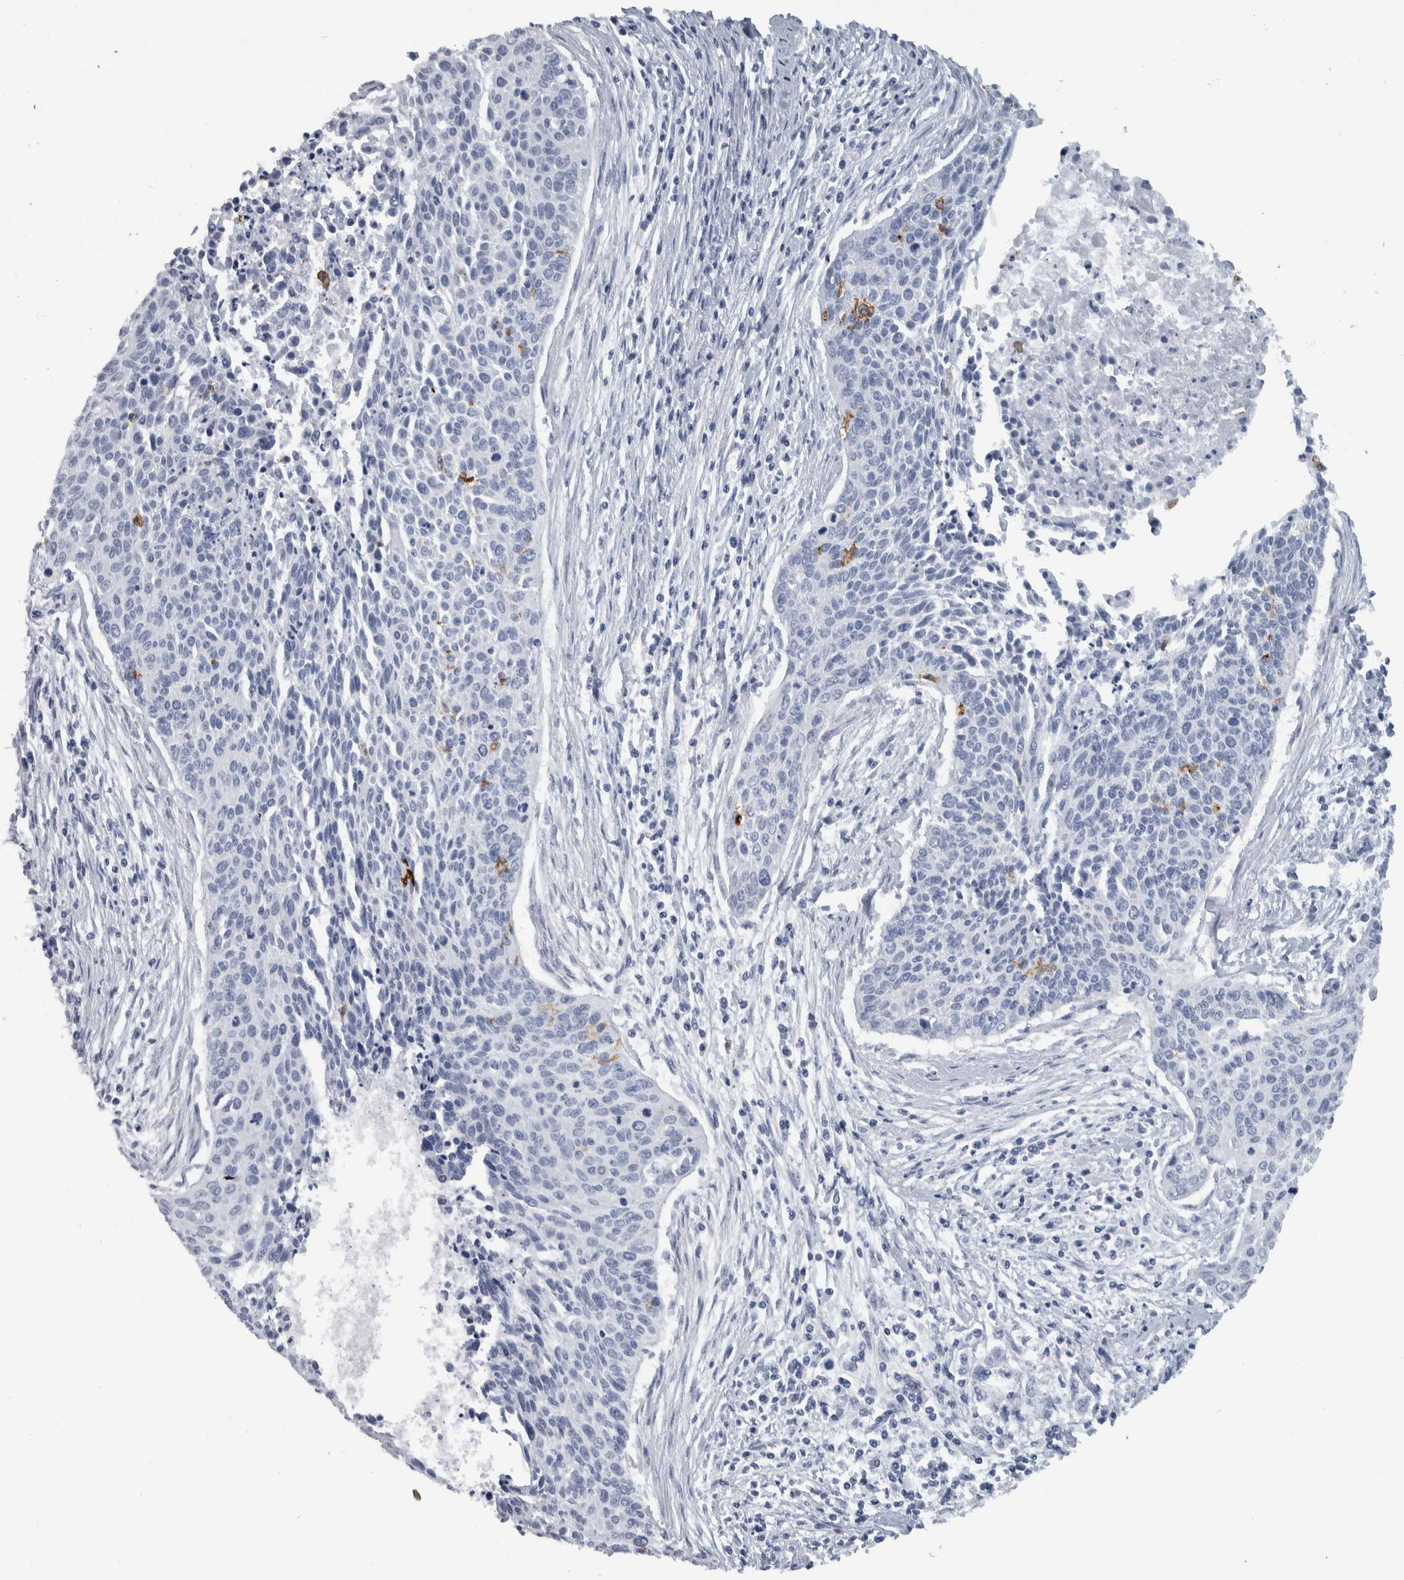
{"staining": {"intensity": "negative", "quantity": "none", "location": "none"}, "tissue": "cervical cancer", "cell_type": "Tumor cells", "image_type": "cancer", "snomed": [{"axis": "morphology", "description": "Squamous cell carcinoma, NOS"}, {"axis": "topography", "description": "Cervix"}], "caption": "A micrograph of cervical cancer stained for a protein exhibits no brown staining in tumor cells. (Brightfield microscopy of DAB immunohistochemistry (IHC) at high magnification).", "gene": "CDH17", "patient": {"sex": "female", "age": 55}}